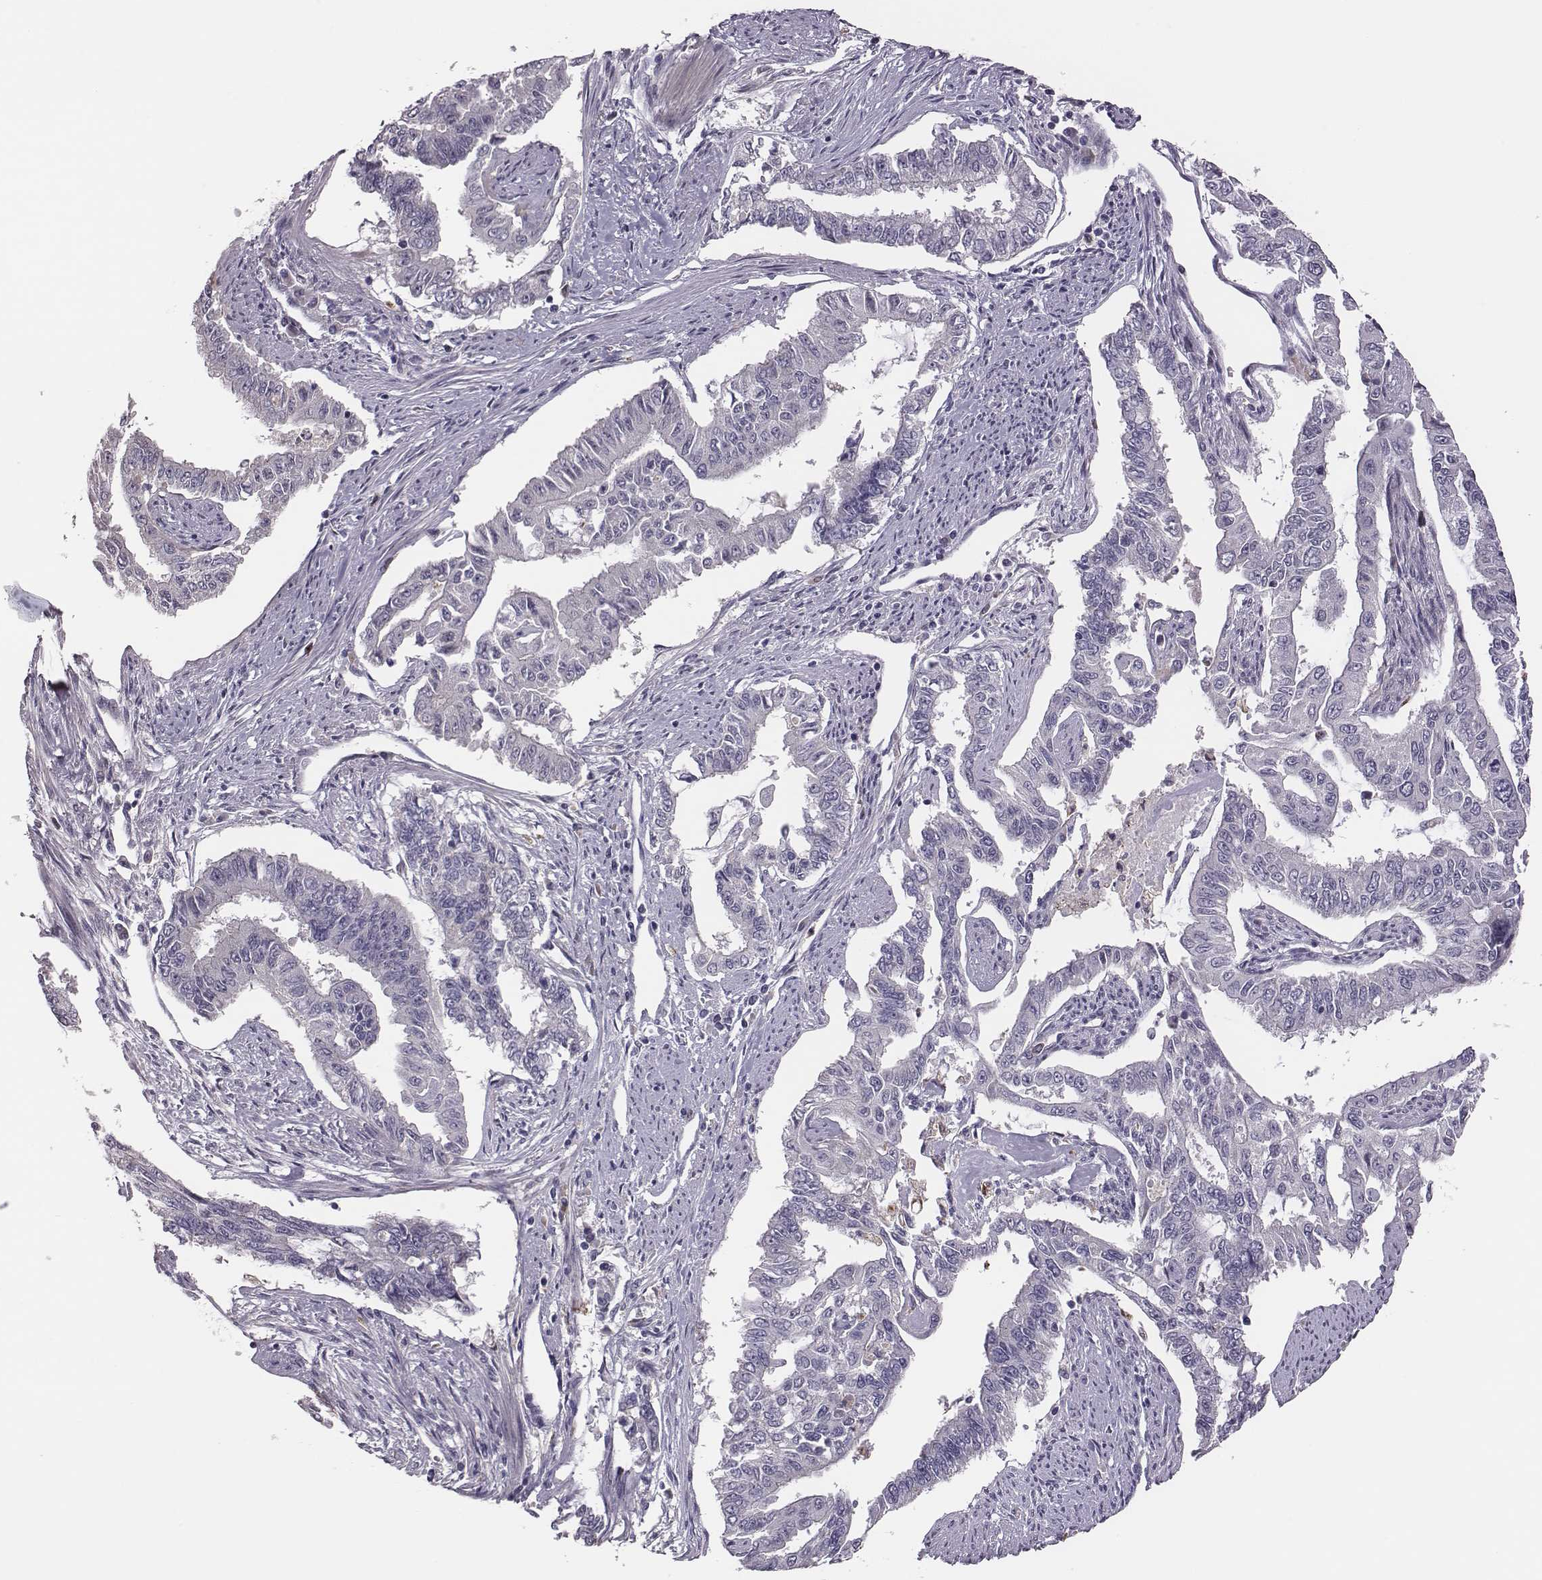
{"staining": {"intensity": "negative", "quantity": "none", "location": "none"}, "tissue": "endometrial cancer", "cell_type": "Tumor cells", "image_type": "cancer", "snomed": [{"axis": "morphology", "description": "Adenocarcinoma, NOS"}, {"axis": "topography", "description": "Uterus"}], "caption": "This is an immunohistochemistry photomicrograph of human adenocarcinoma (endometrial). There is no staining in tumor cells.", "gene": "KMO", "patient": {"sex": "female", "age": 59}}